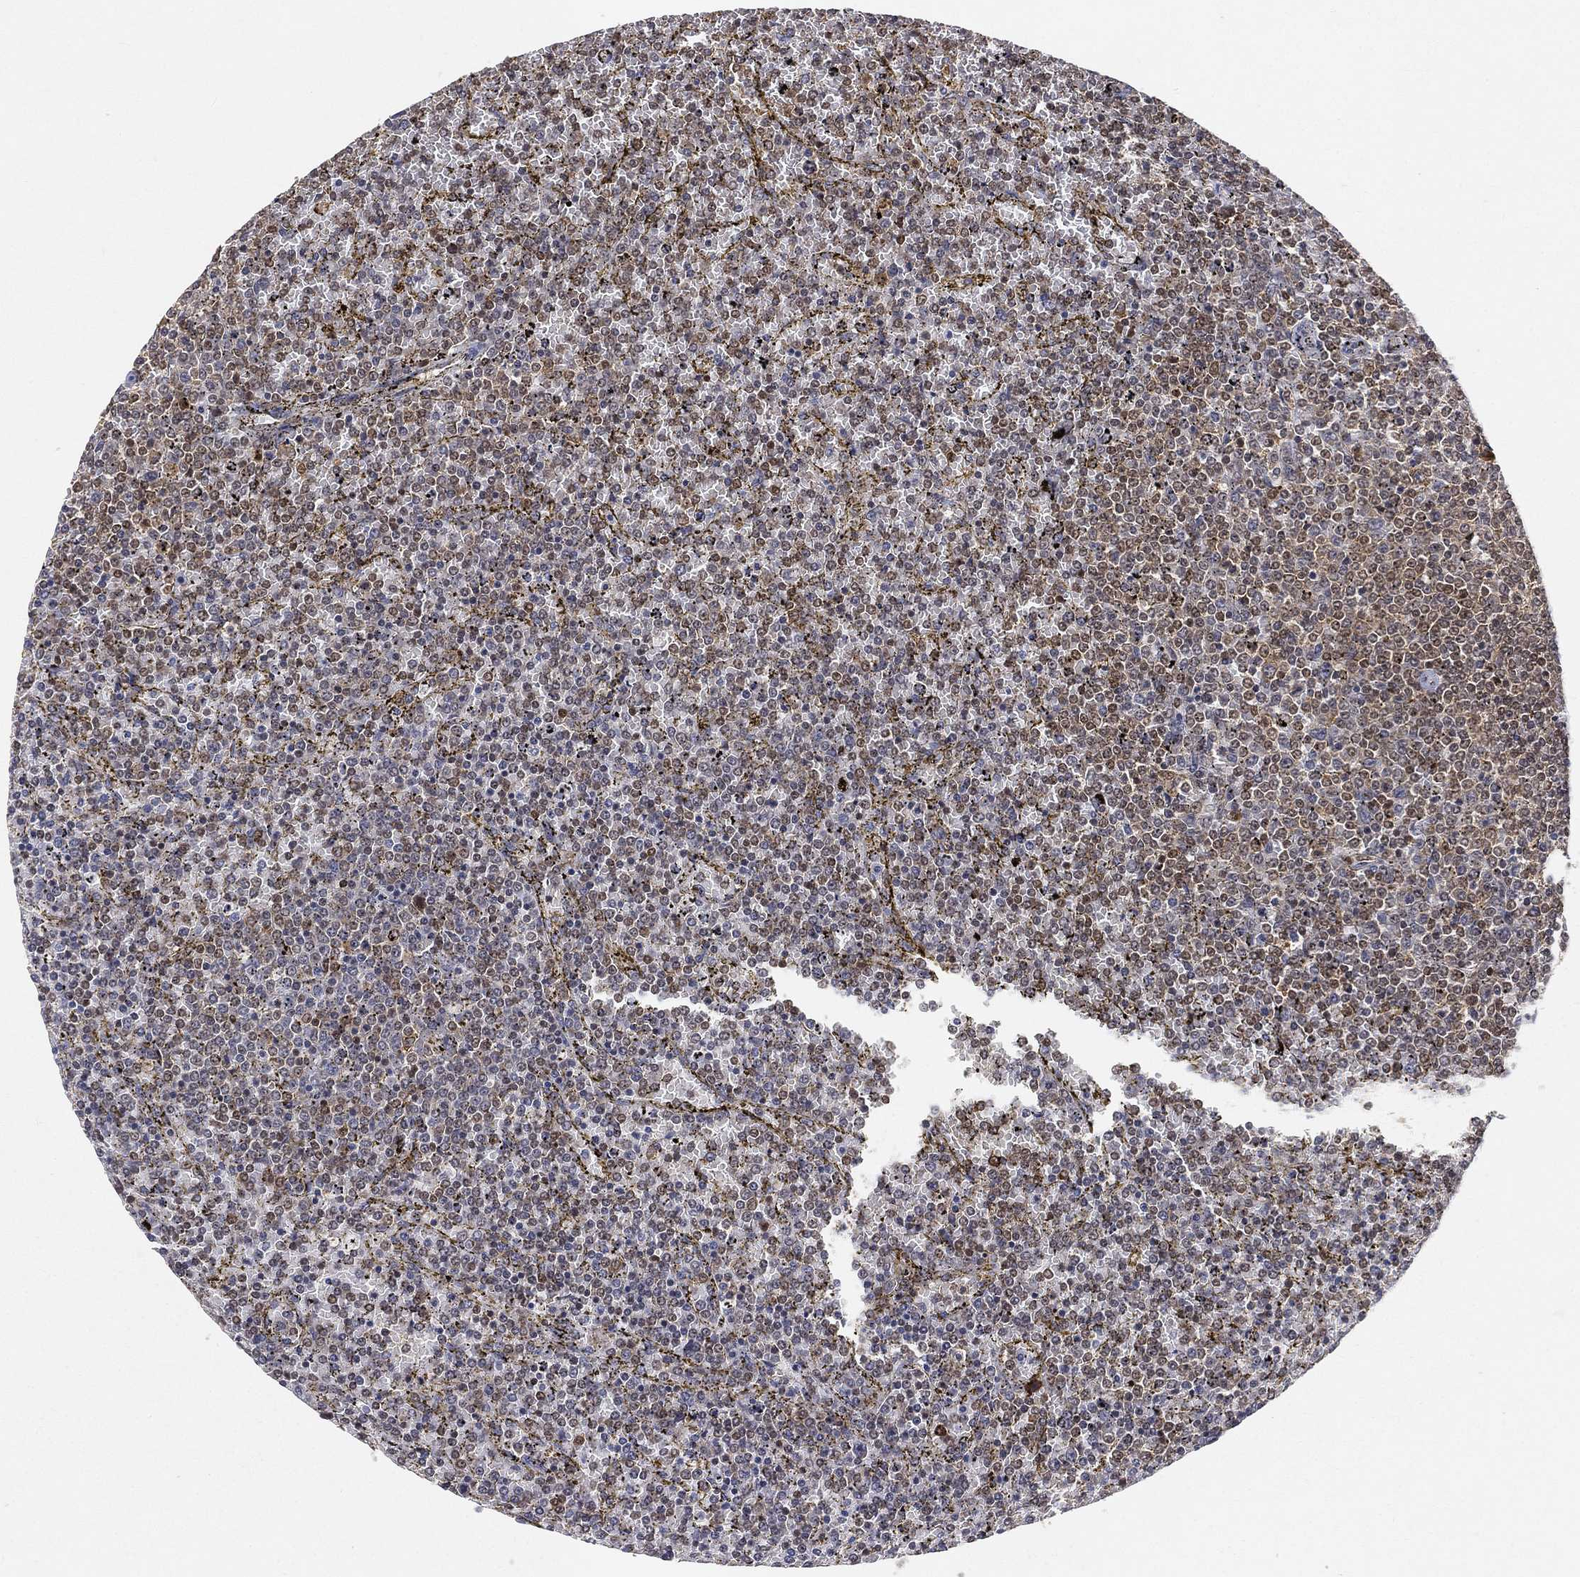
{"staining": {"intensity": "negative", "quantity": "none", "location": "none"}, "tissue": "lymphoma", "cell_type": "Tumor cells", "image_type": "cancer", "snomed": [{"axis": "morphology", "description": "Malignant lymphoma, non-Hodgkin's type, Low grade"}, {"axis": "topography", "description": "Spleen"}], "caption": "A photomicrograph of lymphoma stained for a protein displays no brown staining in tumor cells. (DAB (3,3'-diaminobenzidine) immunohistochemistry (IHC), high magnification).", "gene": "CRTC3", "patient": {"sex": "female", "age": 77}}